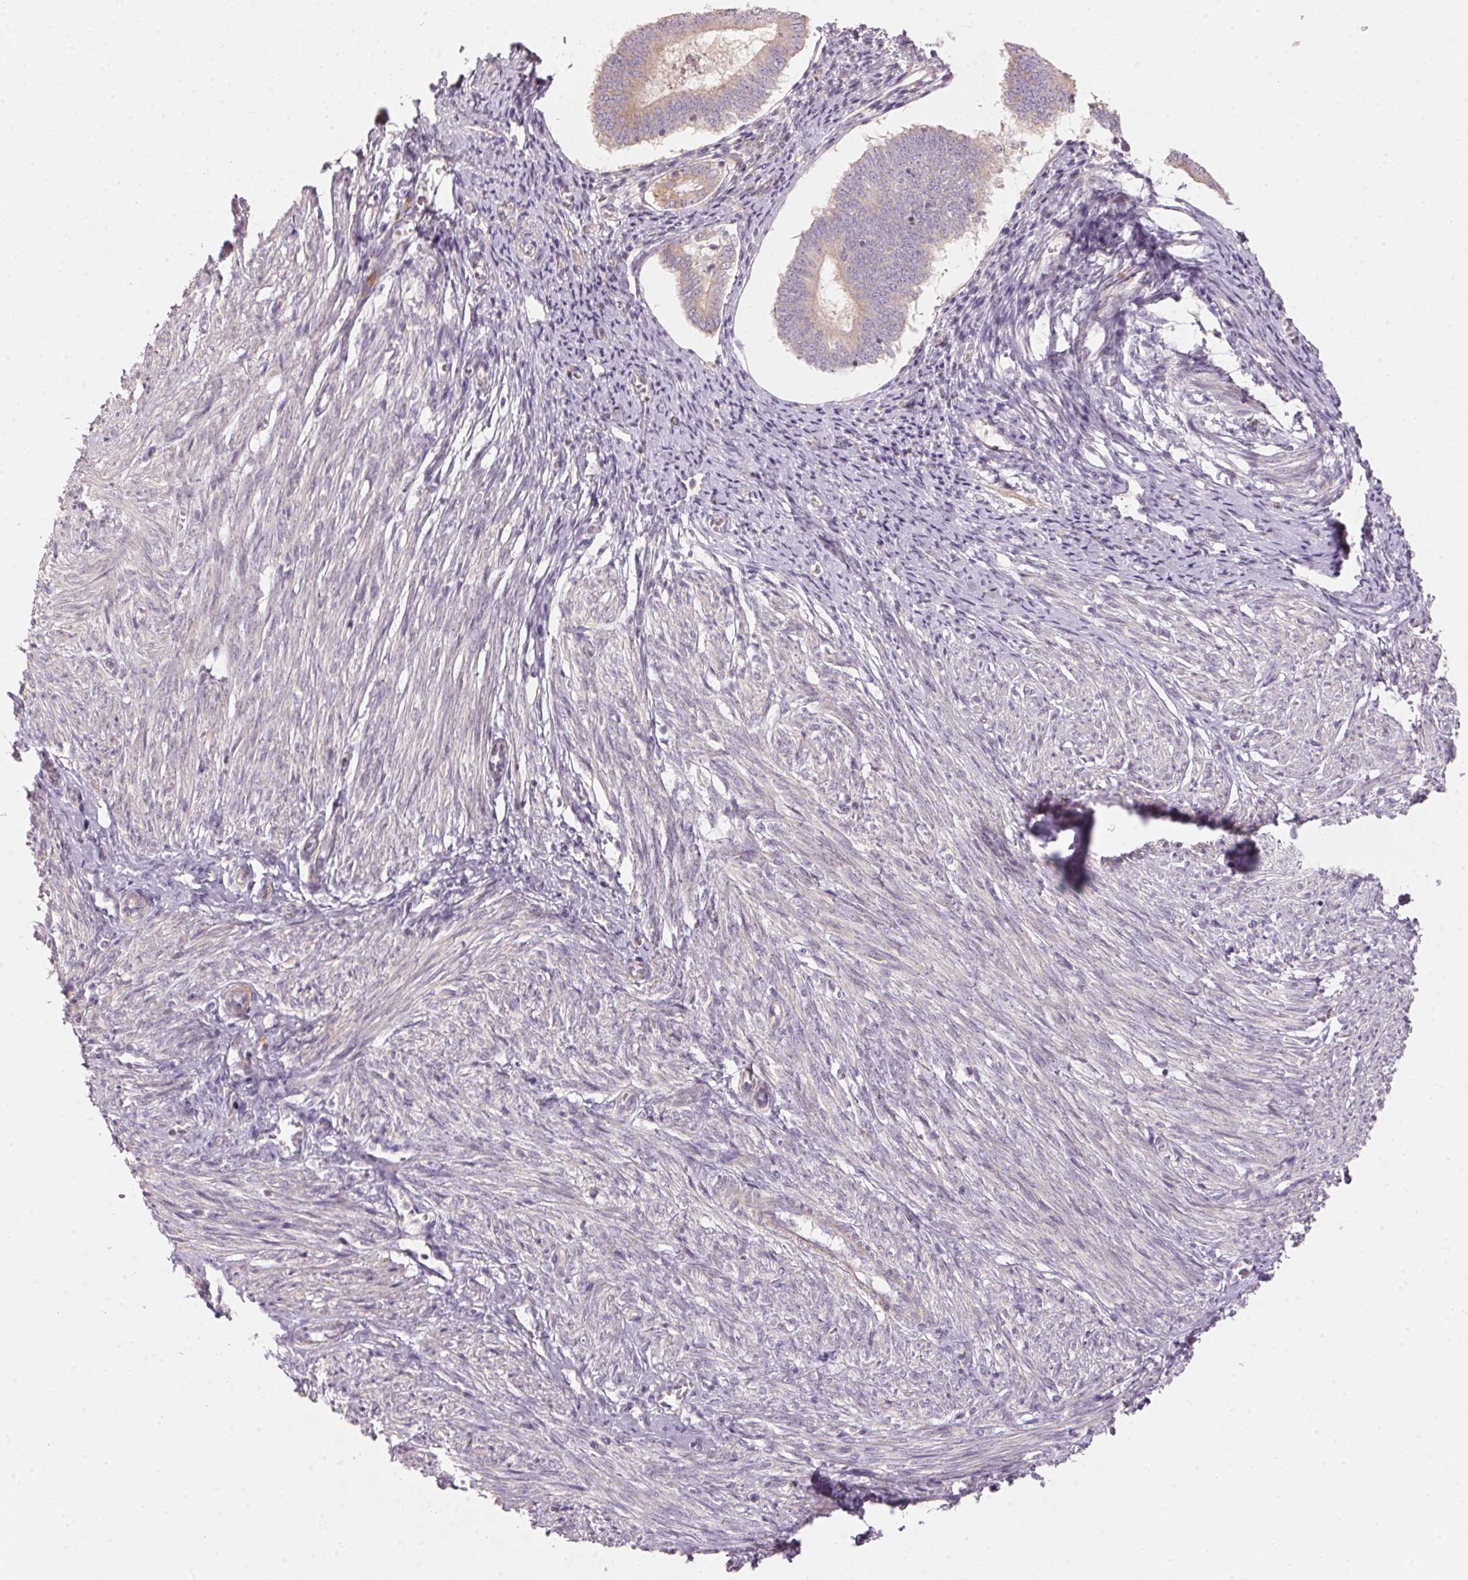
{"staining": {"intensity": "moderate", "quantity": "25%-75%", "location": "cytoplasmic/membranous"}, "tissue": "endometrium", "cell_type": "Cells in endometrial stroma", "image_type": "normal", "snomed": [{"axis": "morphology", "description": "Normal tissue, NOS"}, {"axis": "topography", "description": "Endometrium"}], "caption": "This histopathology image displays immunohistochemistry (IHC) staining of benign endometrium, with medium moderate cytoplasmic/membranous staining in approximately 25%-75% of cells in endometrial stroma.", "gene": "BLOC1S2", "patient": {"sex": "female", "age": 50}}